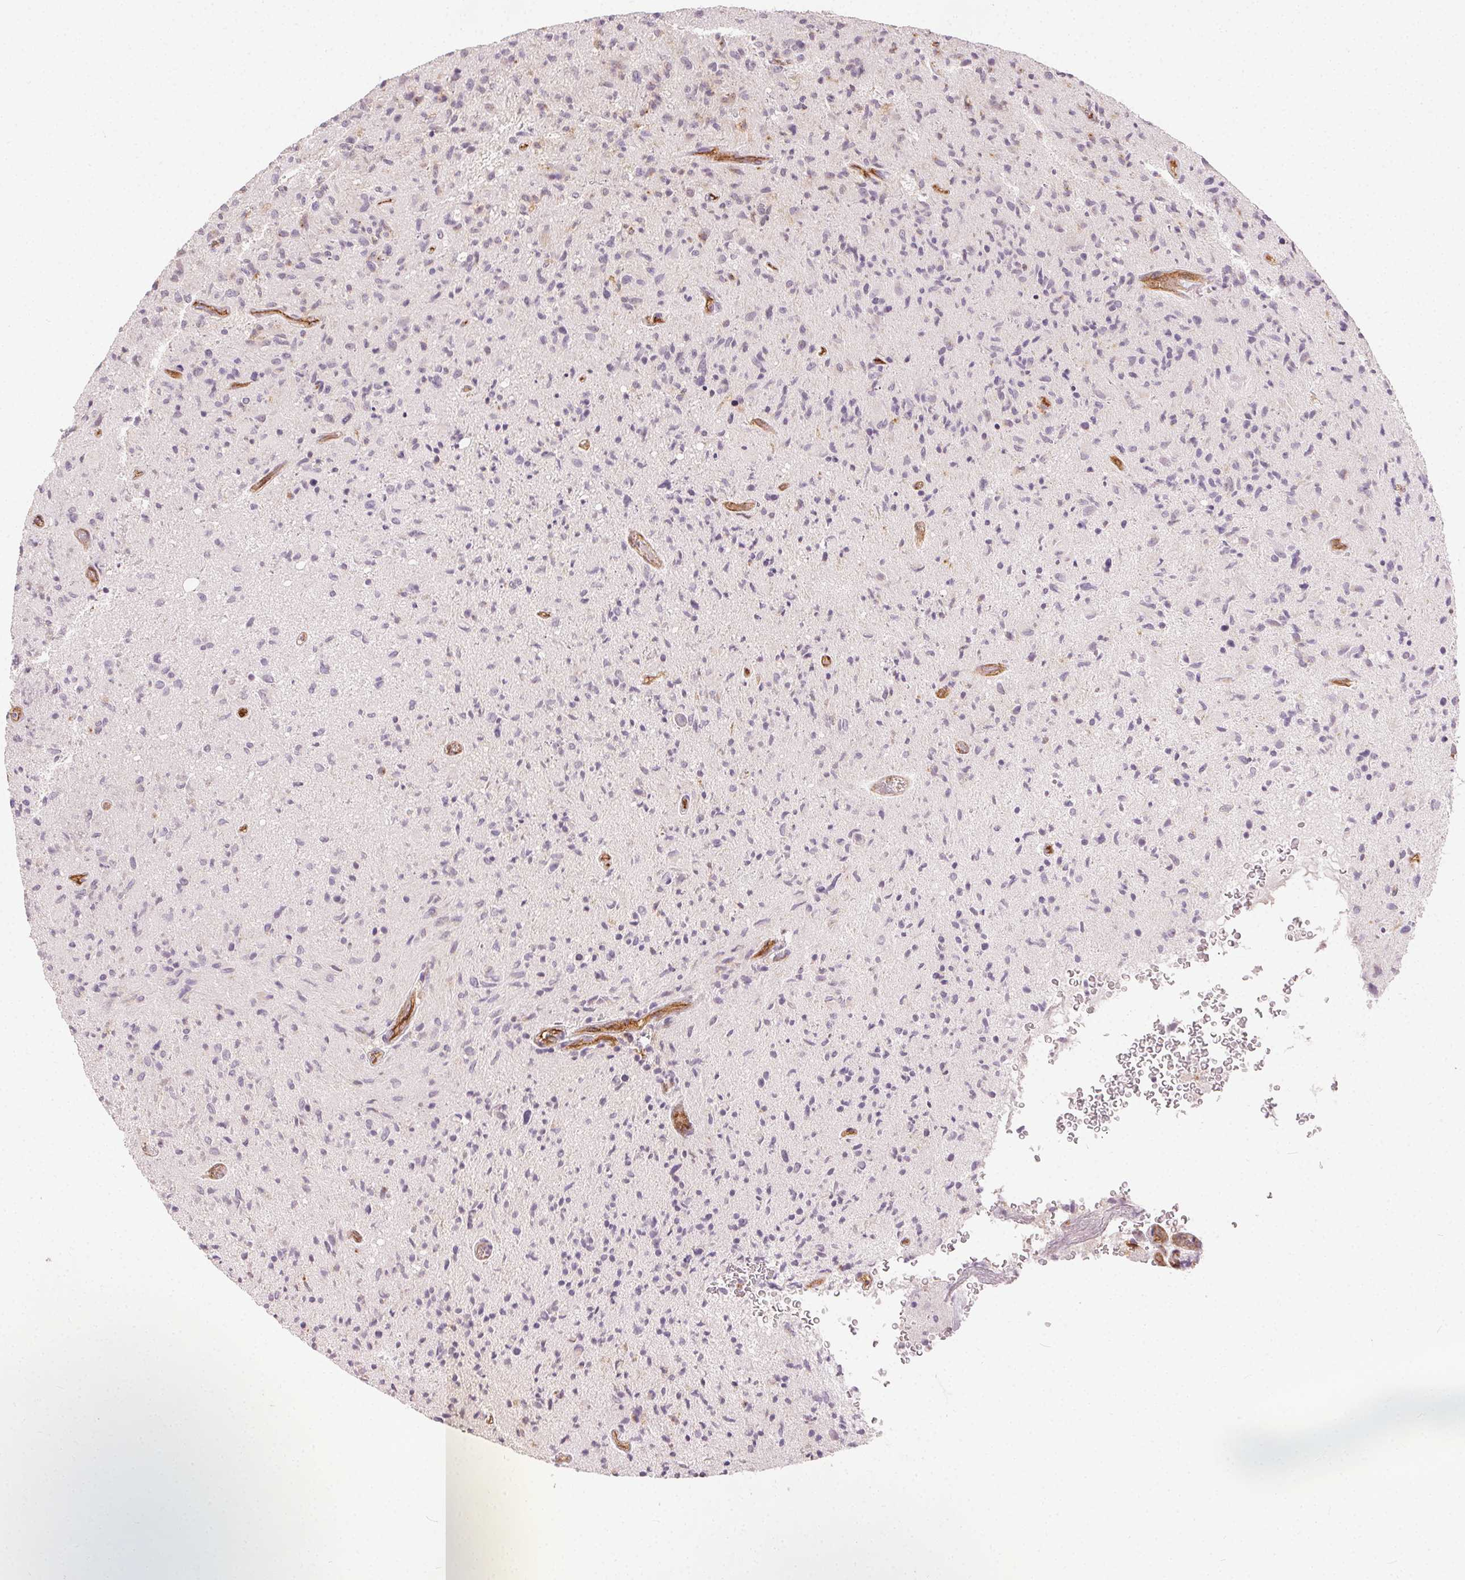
{"staining": {"intensity": "negative", "quantity": "none", "location": "none"}, "tissue": "glioma", "cell_type": "Tumor cells", "image_type": "cancer", "snomed": [{"axis": "morphology", "description": "Glioma, malignant, High grade"}, {"axis": "topography", "description": "Brain"}], "caption": "Tumor cells are negative for brown protein staining in malignant glioma (high-grade). The staining is performed using DAB (3,3'-diaminobenzidine) brown chromogen with nuclei counter-stained in using hematoxylin.", "gene": "PODXL", "patient": {"sex": "male", "age": 54}}